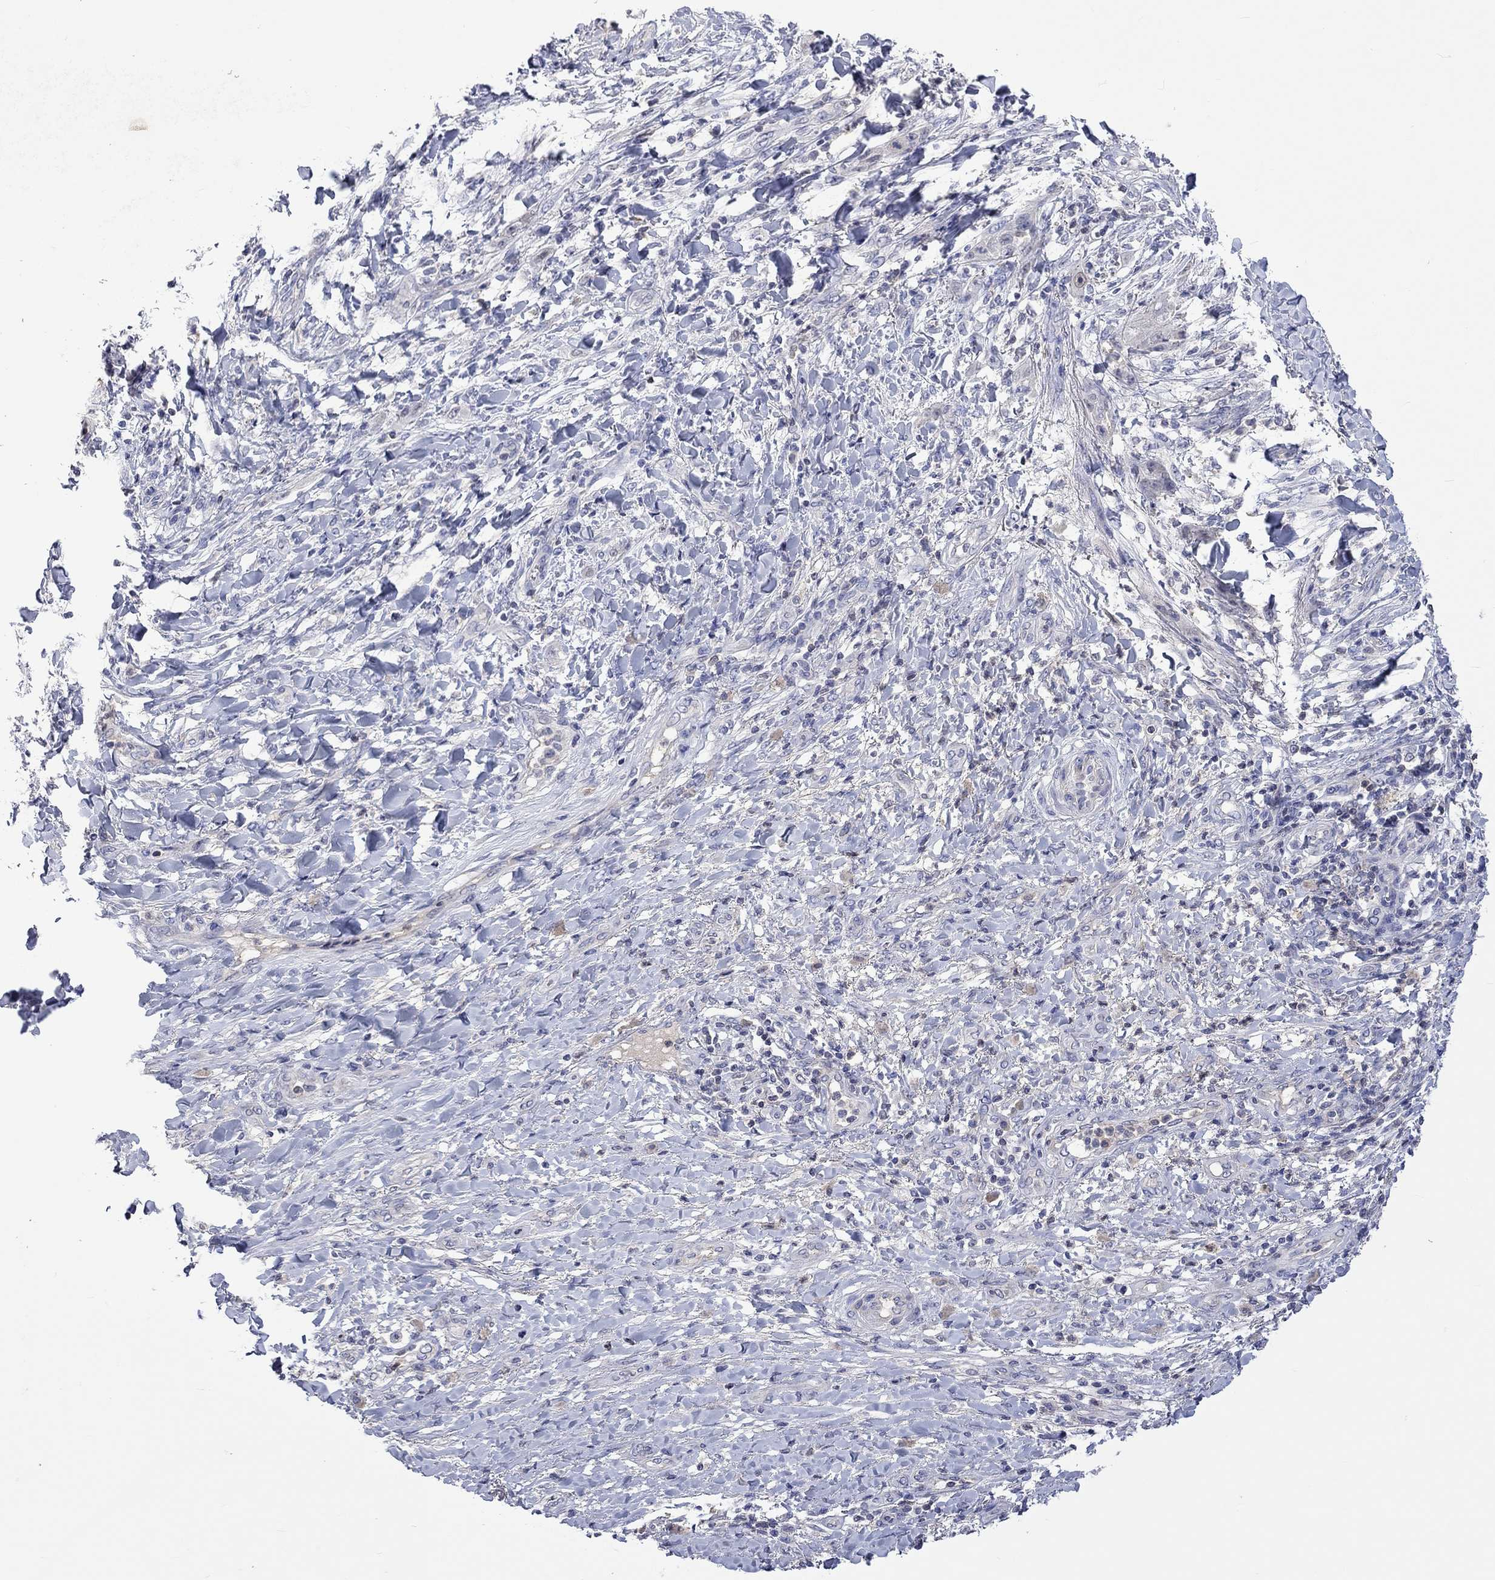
{"staining": {"intensity": "negative", "quantity": "none", "location": "none"}, "tissue": "skin cancer", "cell_type": "Tumor cells", "image_type": "cancer", "snomed": [{"axis": "morphology", "description": "Squamous cell carcinoma, NOS"}, {"axis": "topography", "description": "Skin"}], "caption": "Immunohistochemical staining of human squamous cell carcinoma (skin) shows no significant positivity in tumor cells. (Brightfield microscopy of DAB immunohistochemistry (IHC) at high magnification).", "gene": "LRFN4", "patient": {"sex": "male", "age": 62}}